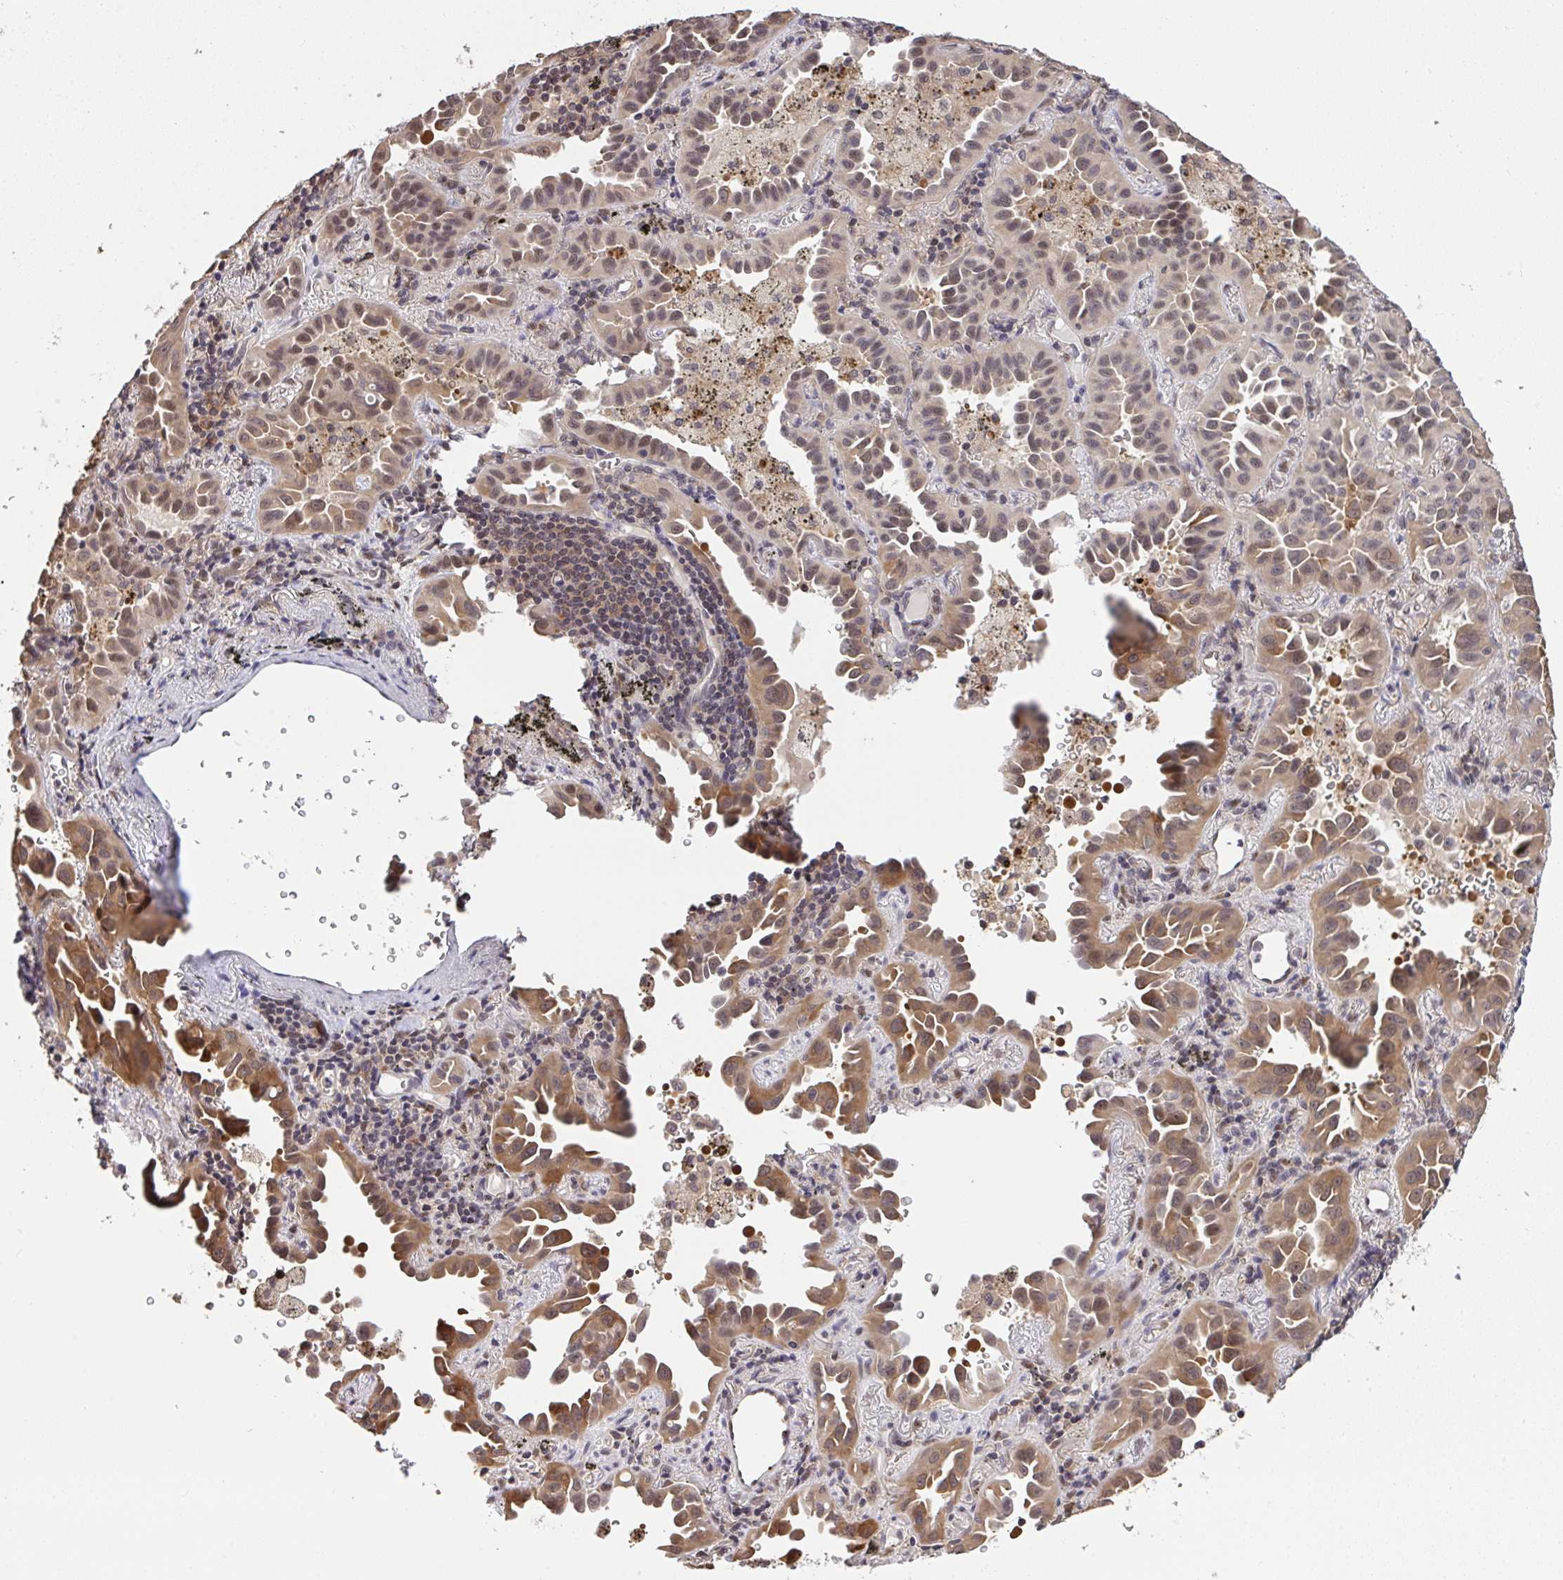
{"staining": {"intensity": "moderate", "quantity": ">75%", "location": "cytoplasmic/membranous,nuclear"}, "tissue": "lung cancer", "cell_type": "Tumor cells", "image_type": "cancer", "snomed": [{"axis": "morphology", "description": "Adenocarcinoma, NOS"}, {"axis": "topography", "description": "Lung"}], "caption": "Brown immunohistochemical staining in human lung cancer reveals moderate cytoplasmic/membranous and nuclear expression in approximately >75% of tumor cells.", "gene": "C12orf57", "patient": {"sex": "male", "age": 68}}